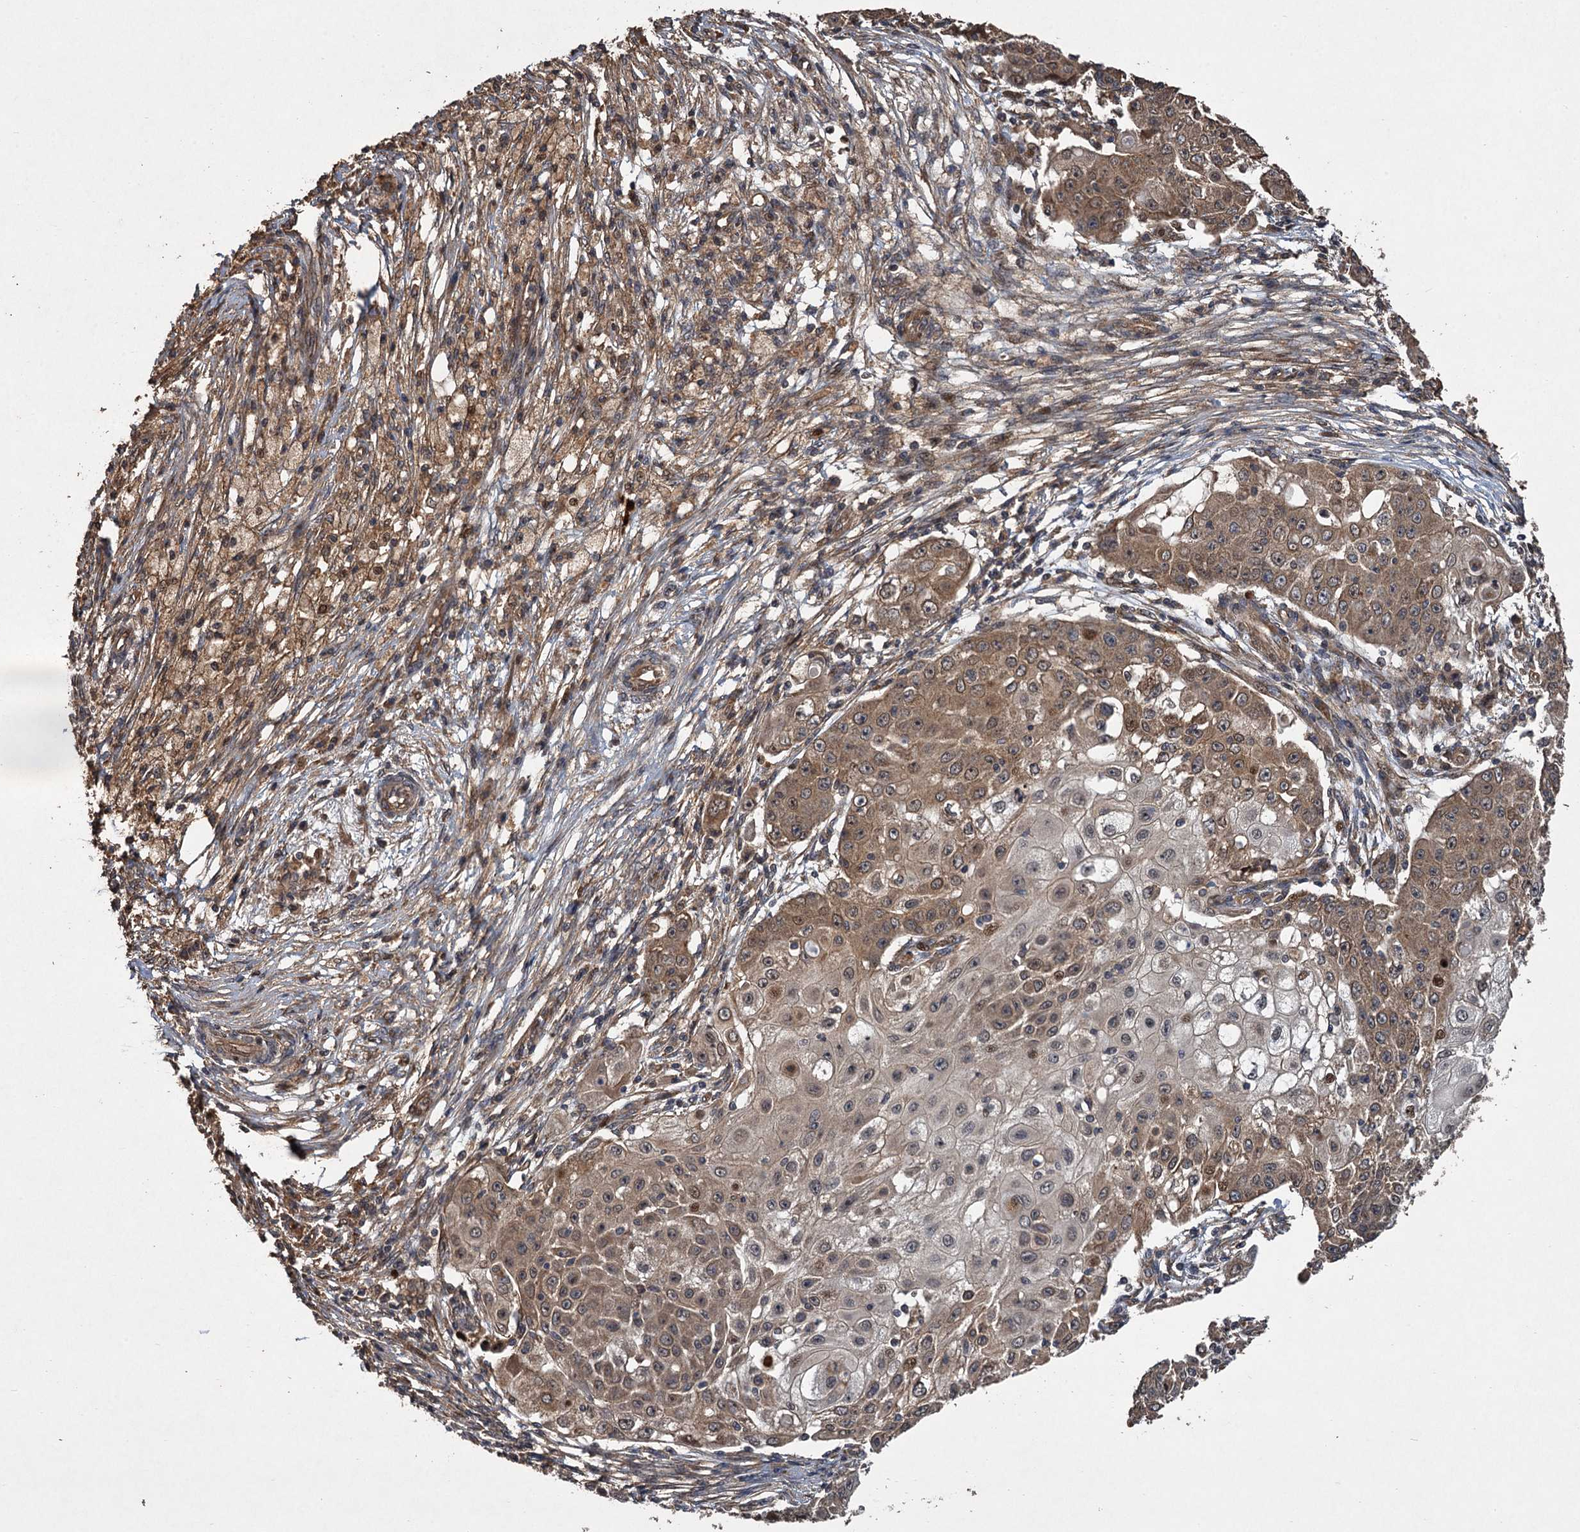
{"staining": {"intensity": "weak", "quantity": ">75%", "location": "cytoplasmic/membranous,nuclear"}, "tissue": "ovarian cancer", "cell_type": "Tumor cells", "image_type": "cancer", "snomed": [{"axis": "morphology", "description": "Carcinoma, endometroid"}, {"axis": "topography", "description": "Ovary"}], "caption": "High-magnification brightfield microscopy of ovarian endometroid carcinoma stained with DAB (brown) and counterstained with hematoxylin (blue). tumor cells exhibit weak cytoplasmic/membranous and nuclear positivity is present in about>75% of cells.", "gene": "TMEM39B", "patient": {"sex": "female", "age": 42}}